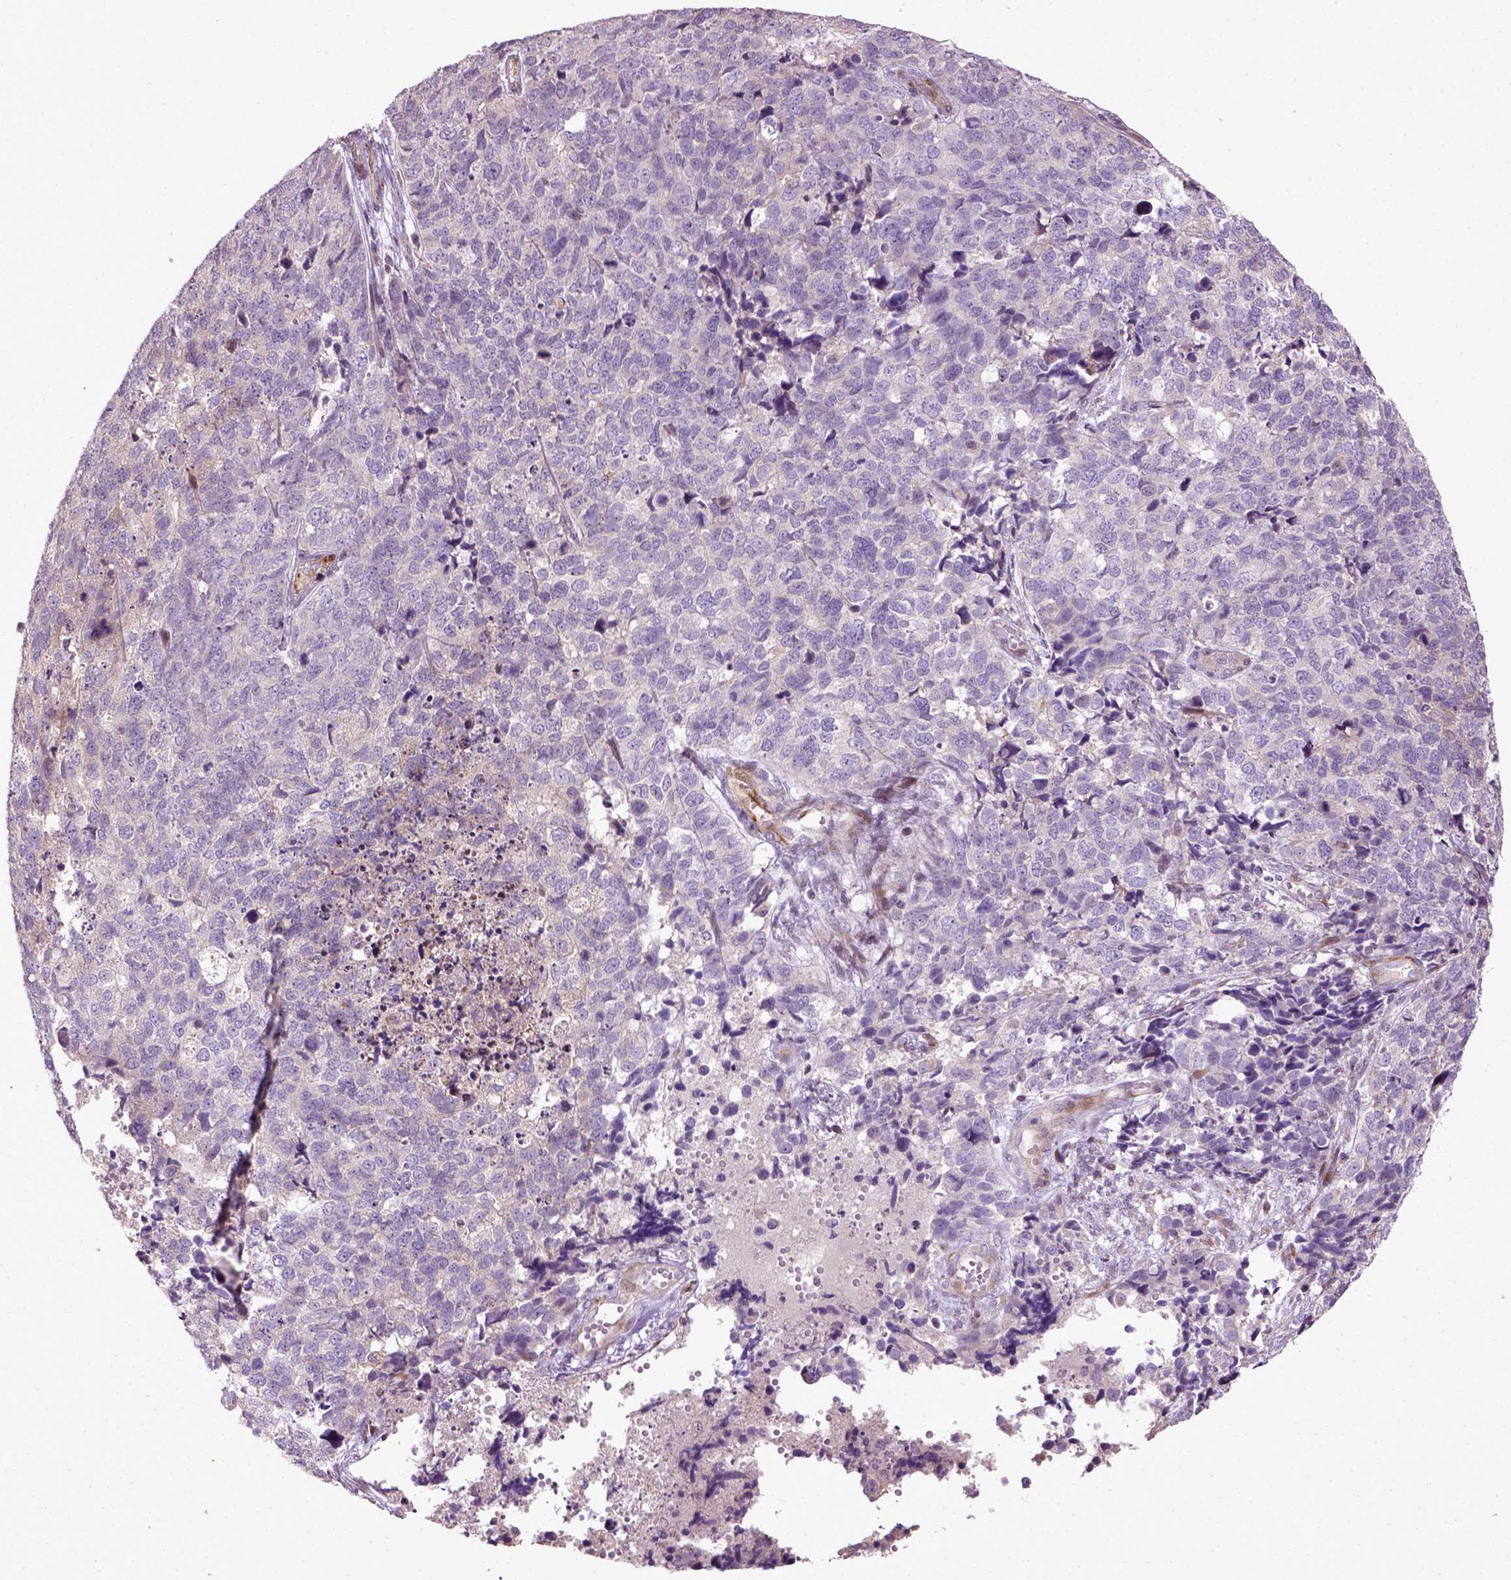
{"staining": {"intensity": "negative", "quantity": "none", "location": "none"}, "tissue": "cervical cancer", "cell_type": "Tumor cells", "image_type": "cancer", "snomed": [{"axis": "morphology", "description": "Squamous cell carcinoma, NOS"}, {"axis": "topography", "description": "Cervix"}], "caption": "Cervical cancer was stained to show a protein in brown. There is no significant expression in tumor cells.", "gene": "PKP3", "patient": {"sex": "female", "age": 63}}